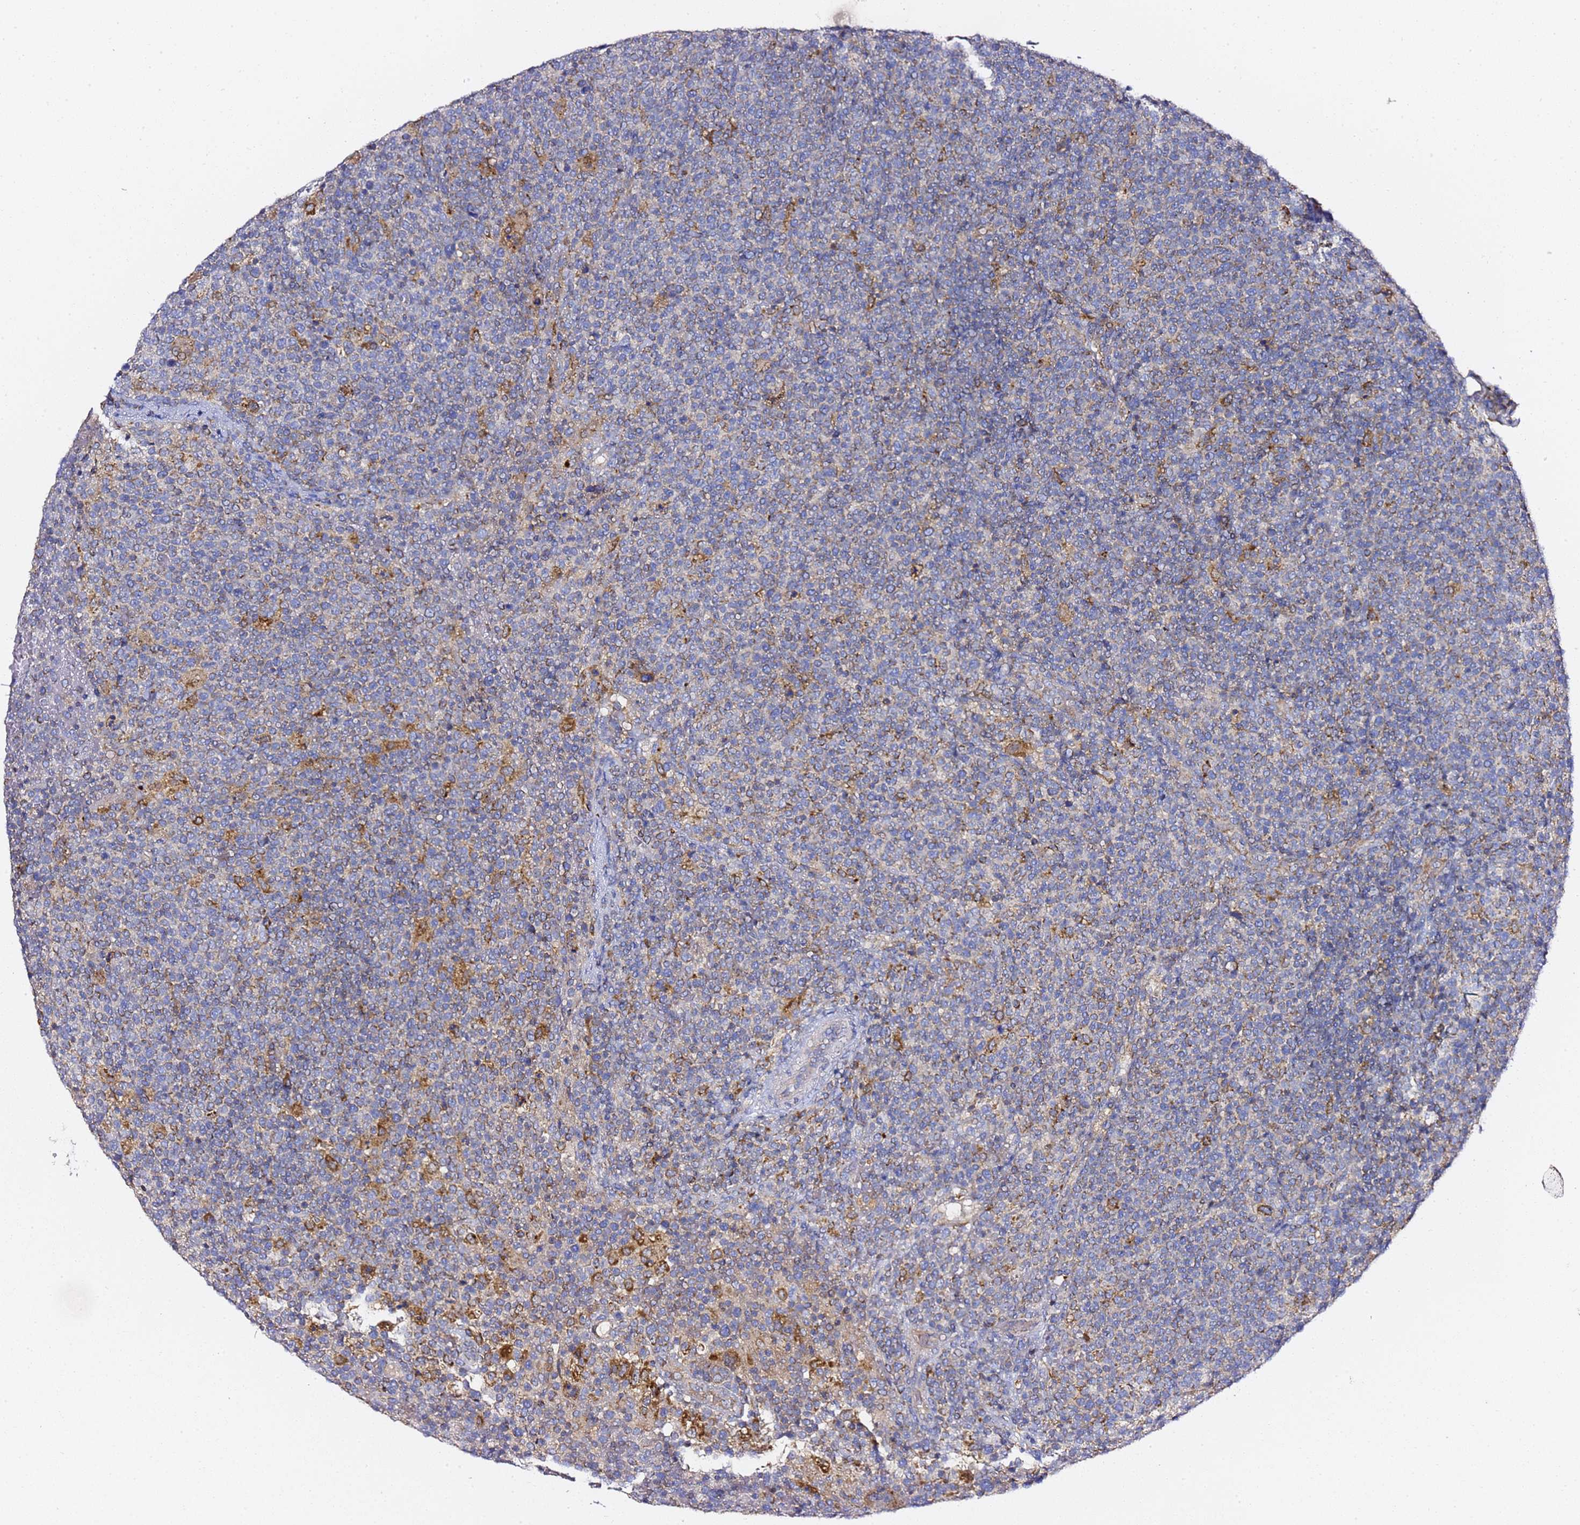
{"staining": {"intensity": "negative", "quantity": "none", "location": "none"}, "tissue": "lymphoma", "cell_type": "Tumor cells", "image_type": "cancer", "snomed": [{"axis": "morphology", "description": "Malignant lymphoma, non-Hodgkin's type, High grade"}, {"axis": "topography", "description": "Lymph node"}], "caption": "There is no significant positivity in tumor cells of malignant lymphoma, non-Hodgkin's type (high-grade).", "gene": "C19orf12", "patient": {"sex": "male", "age": 61}}